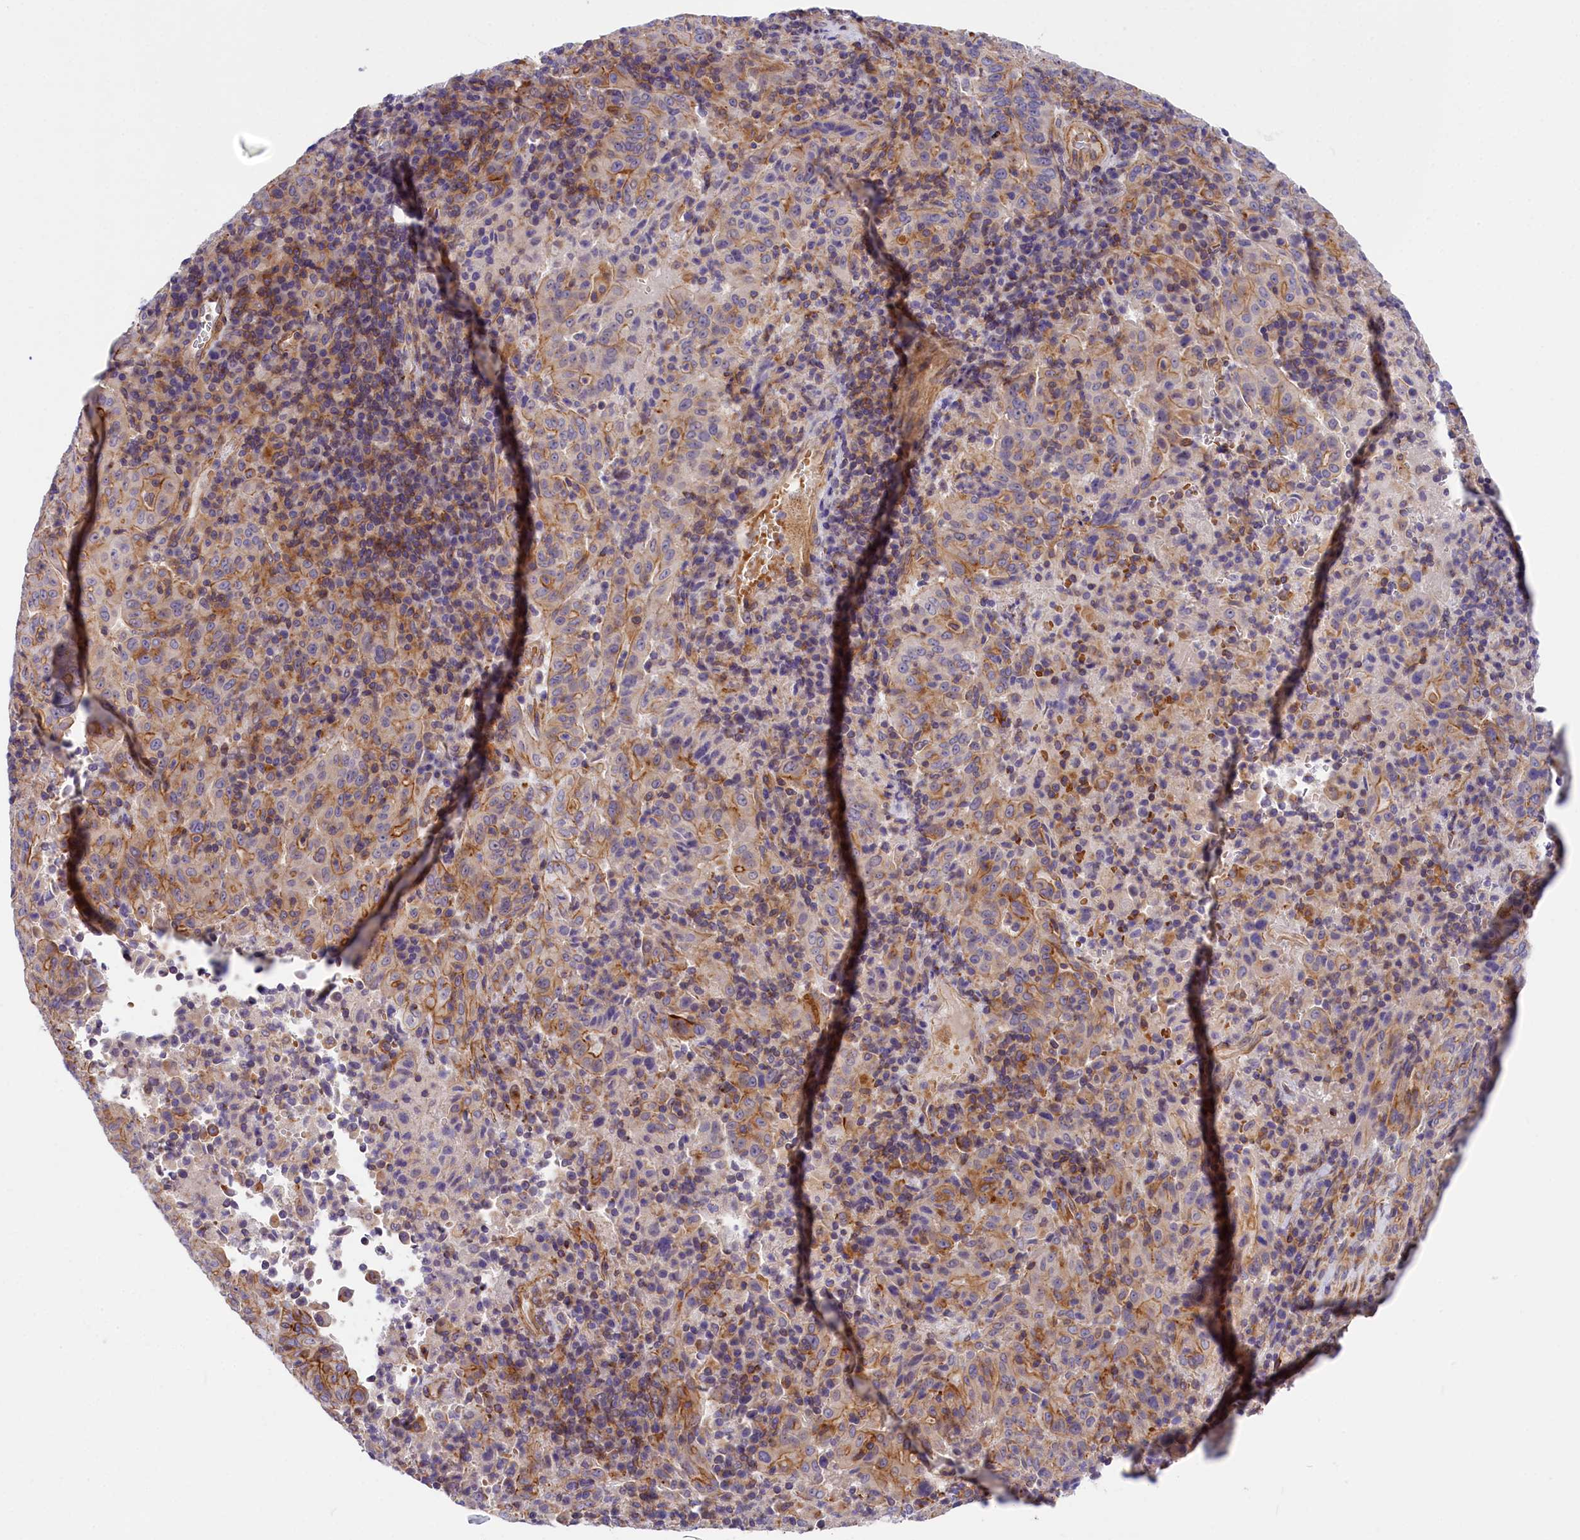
{"staining": {"intensity": "moderate", "quantity": "<25%", "location": "cytoplasmic/membranous"}, "tissue": "pancreatic cancer", "cell_type": "Tumor cells", "image_type": "cancer", "snomed": [{"axis": "morphology", "description": "Adenocarcinoma, NOS"}, {"axis": "topography", "description": "Pancreas"}], "caption": "Tumor cells reveal low levels of moderate cytoplasmic/membranous positivity in about <25% of cells in pancreatic cancer.", "gene": "MED20", "patient": {"sex": "male", "age": 63}}